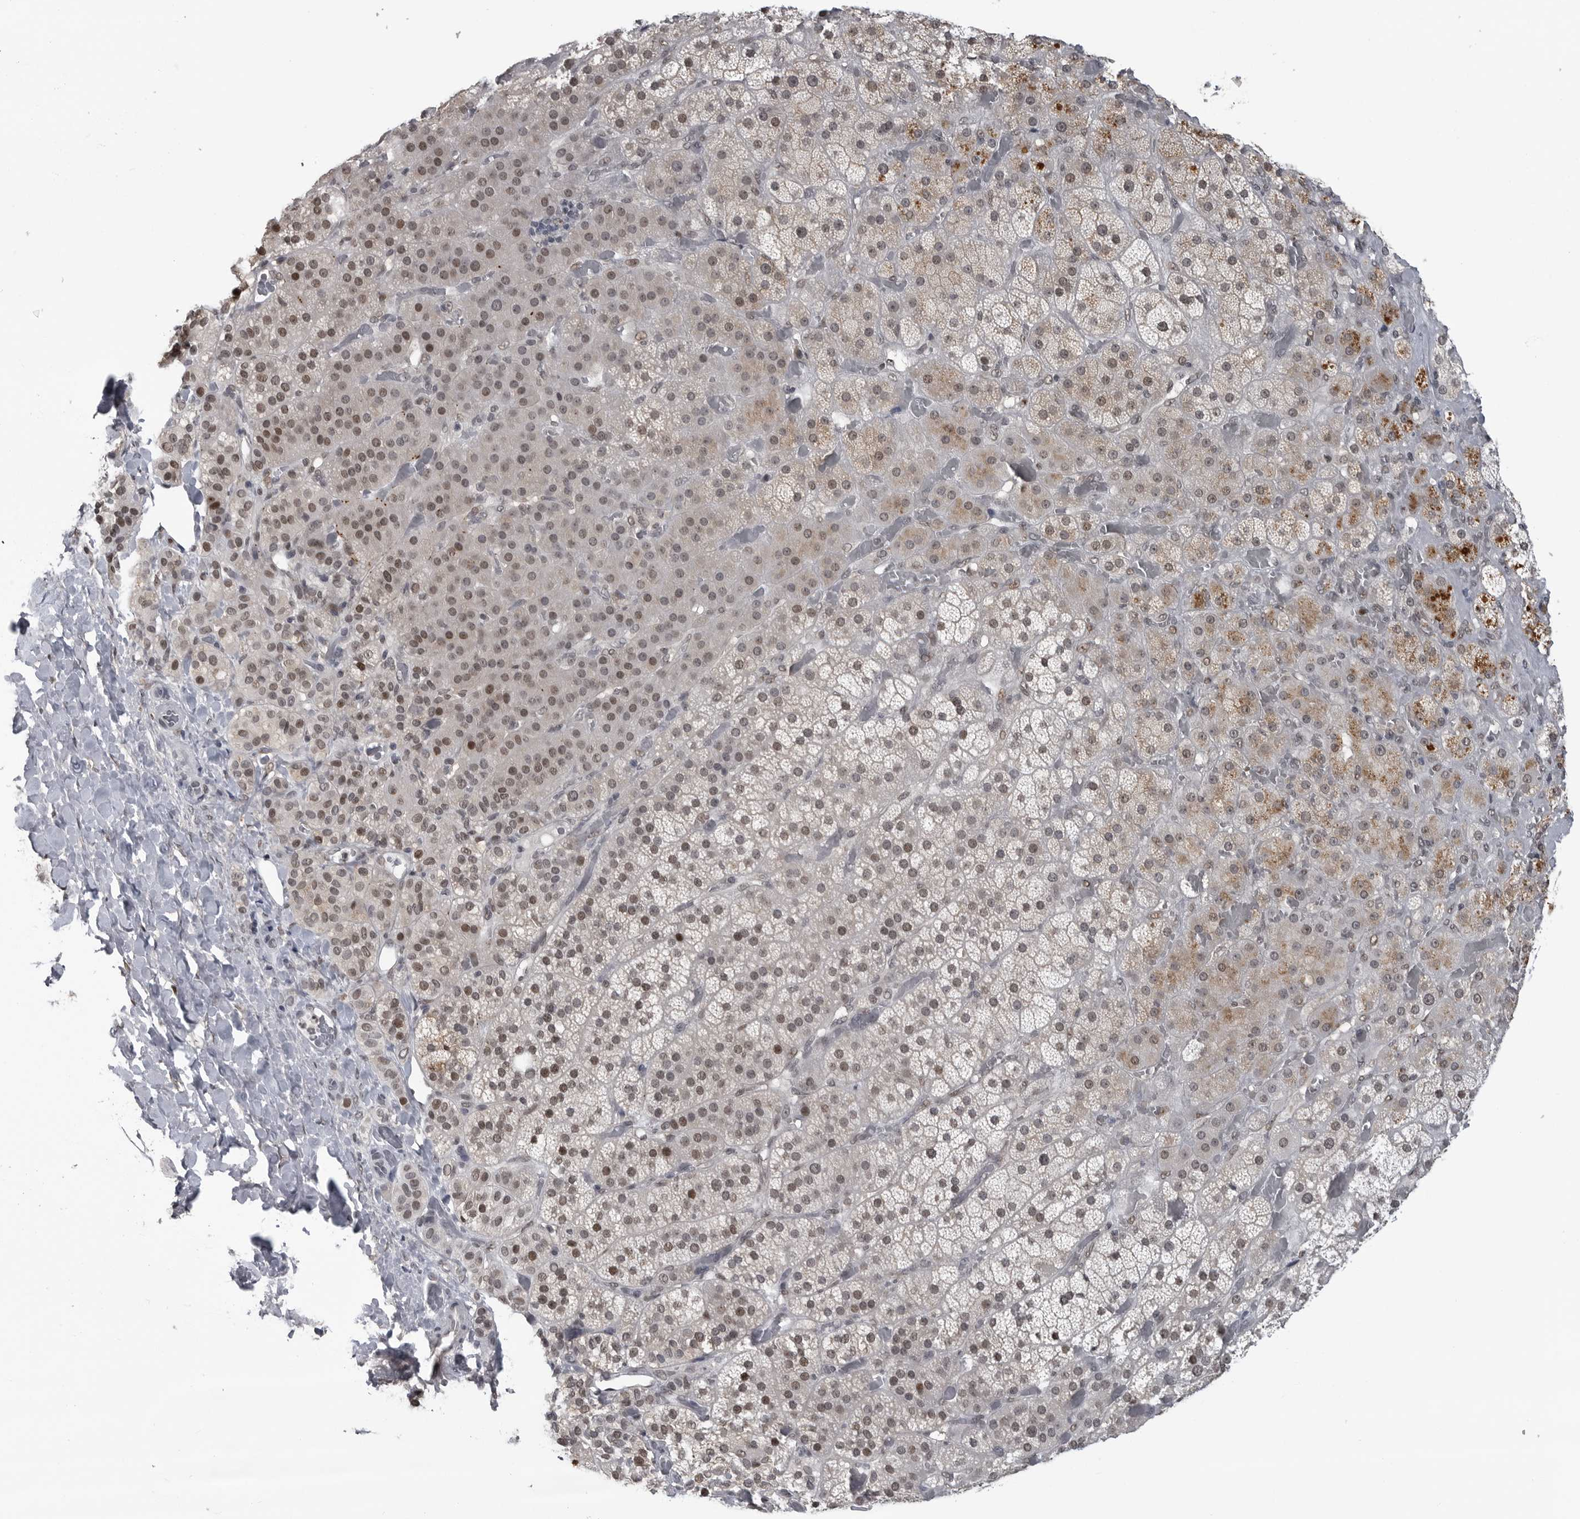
{"staining": {"intensity": "moderate", "quantity": ">75%", "location": "cytoplasmic/membranous,nuclear"}, "tissue": "adrenal gland", "cell_type": "Glandular cells", "image_type": "normal", "snomed": [{"axis": "morphology", "description": "Normal tissue, NOS"}, {"axis": "topography", "description": "Adrenal gland"}], "caption": "Adrenal gland stained with immunohistochemistry displays moderate cytoplasmic/membranous,nuclear expression in about >75% of glandular cells. (IHC, brightfield microscopy, high magnification).", "gene": "C8orf58", "patient": {"sex": "male", "age": 57}}